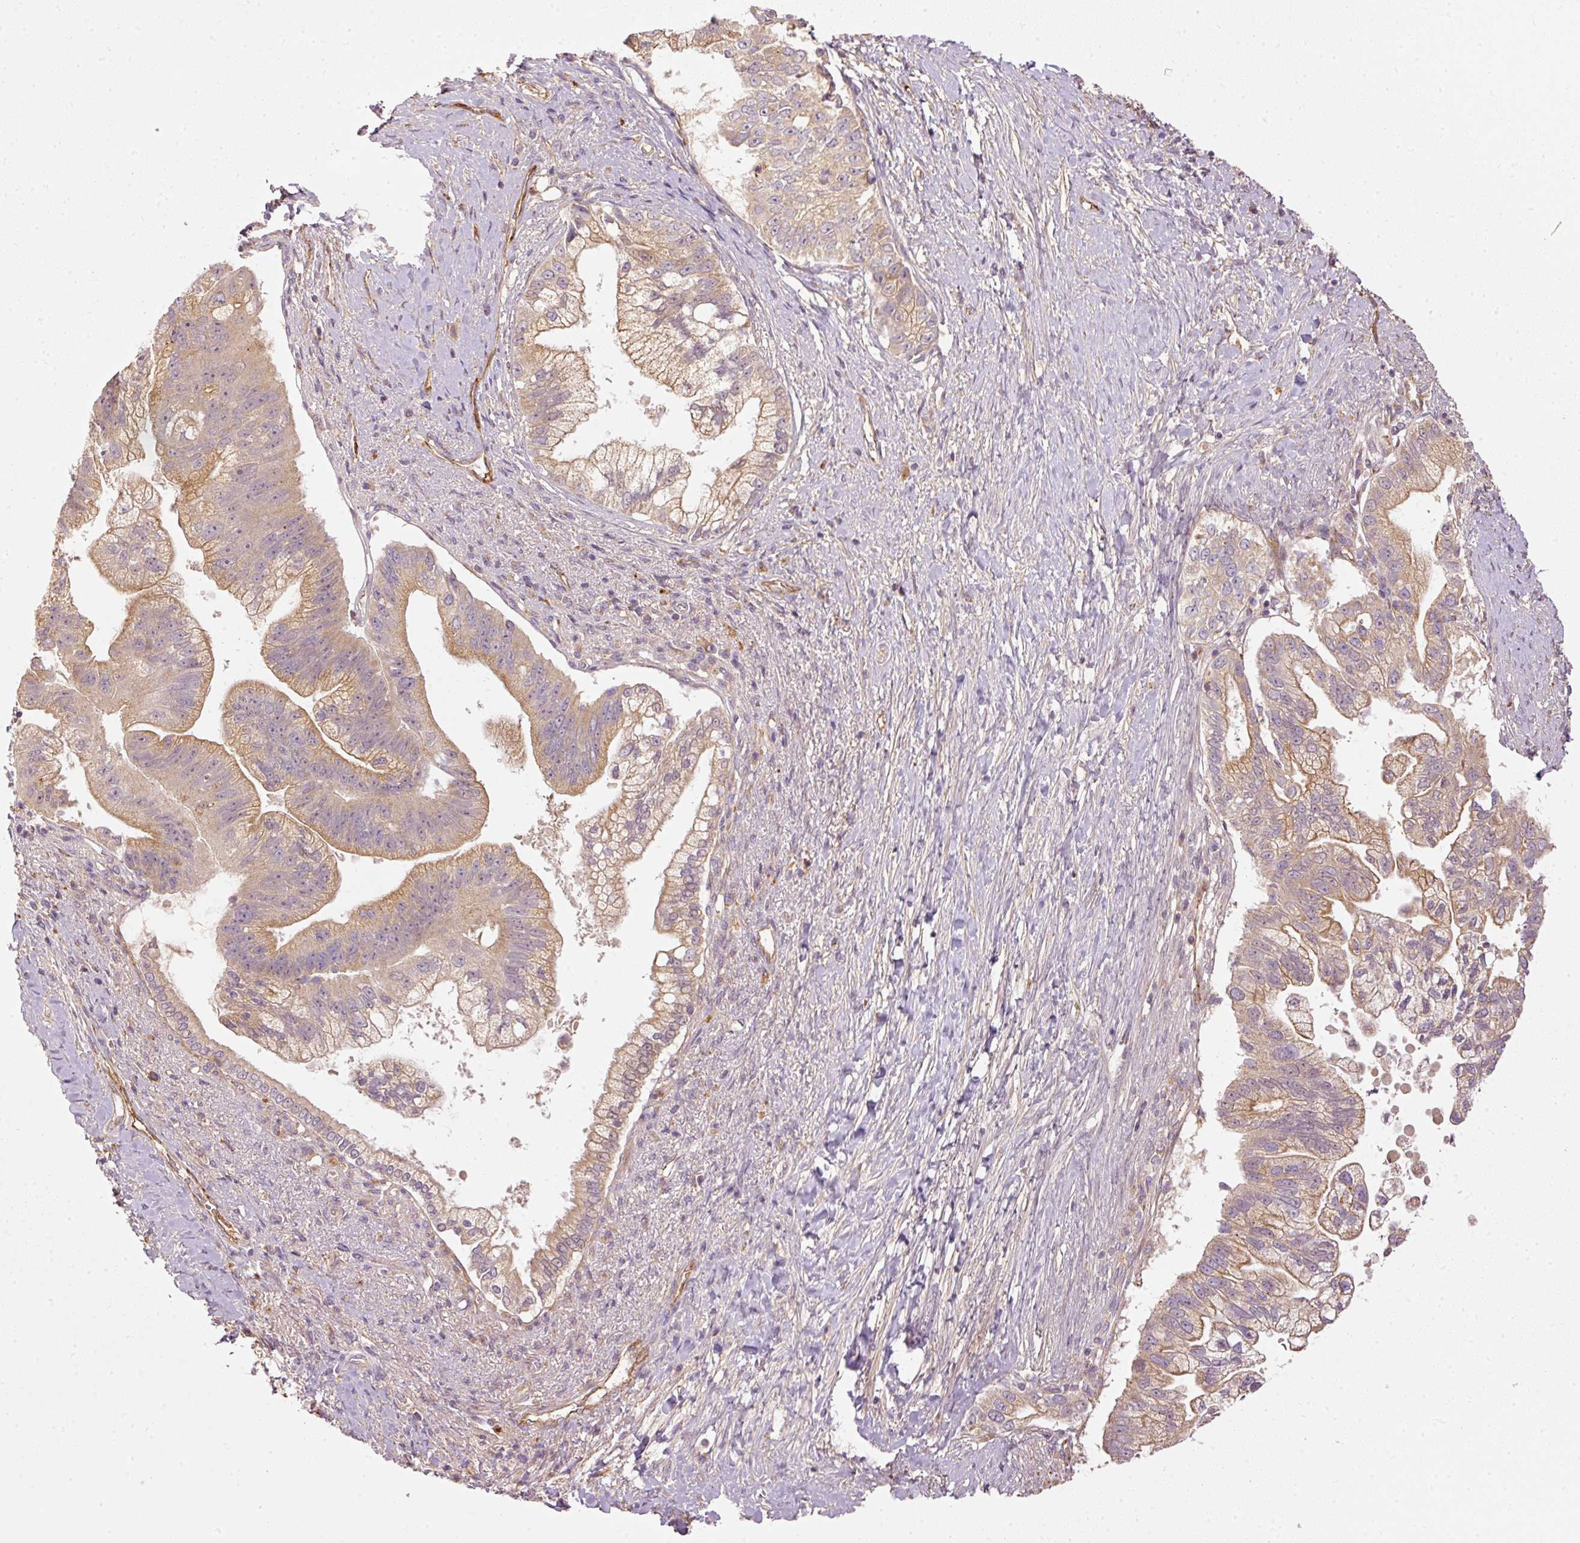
{"staining": {"intensity": "moderate", "quantity": ">75%", "location": "cytoplasmic/membranous"}, "tissue": "pancreatic cancer", "cell_type": "Tumor cells", "image_type": "cancer", "snomed": [{"axis": "morphology", "description": "Adenocarcinoma, NOS"}, {"axis": "topography", "description": "Pancreas"}], "caption": "Pancreatic cancer (adenocarcinoma) stained with a protein marker displays moderate staining in tumor cells.", "gene": "MTHFD1L", "patient": {"sex": "male", "age": 70}}